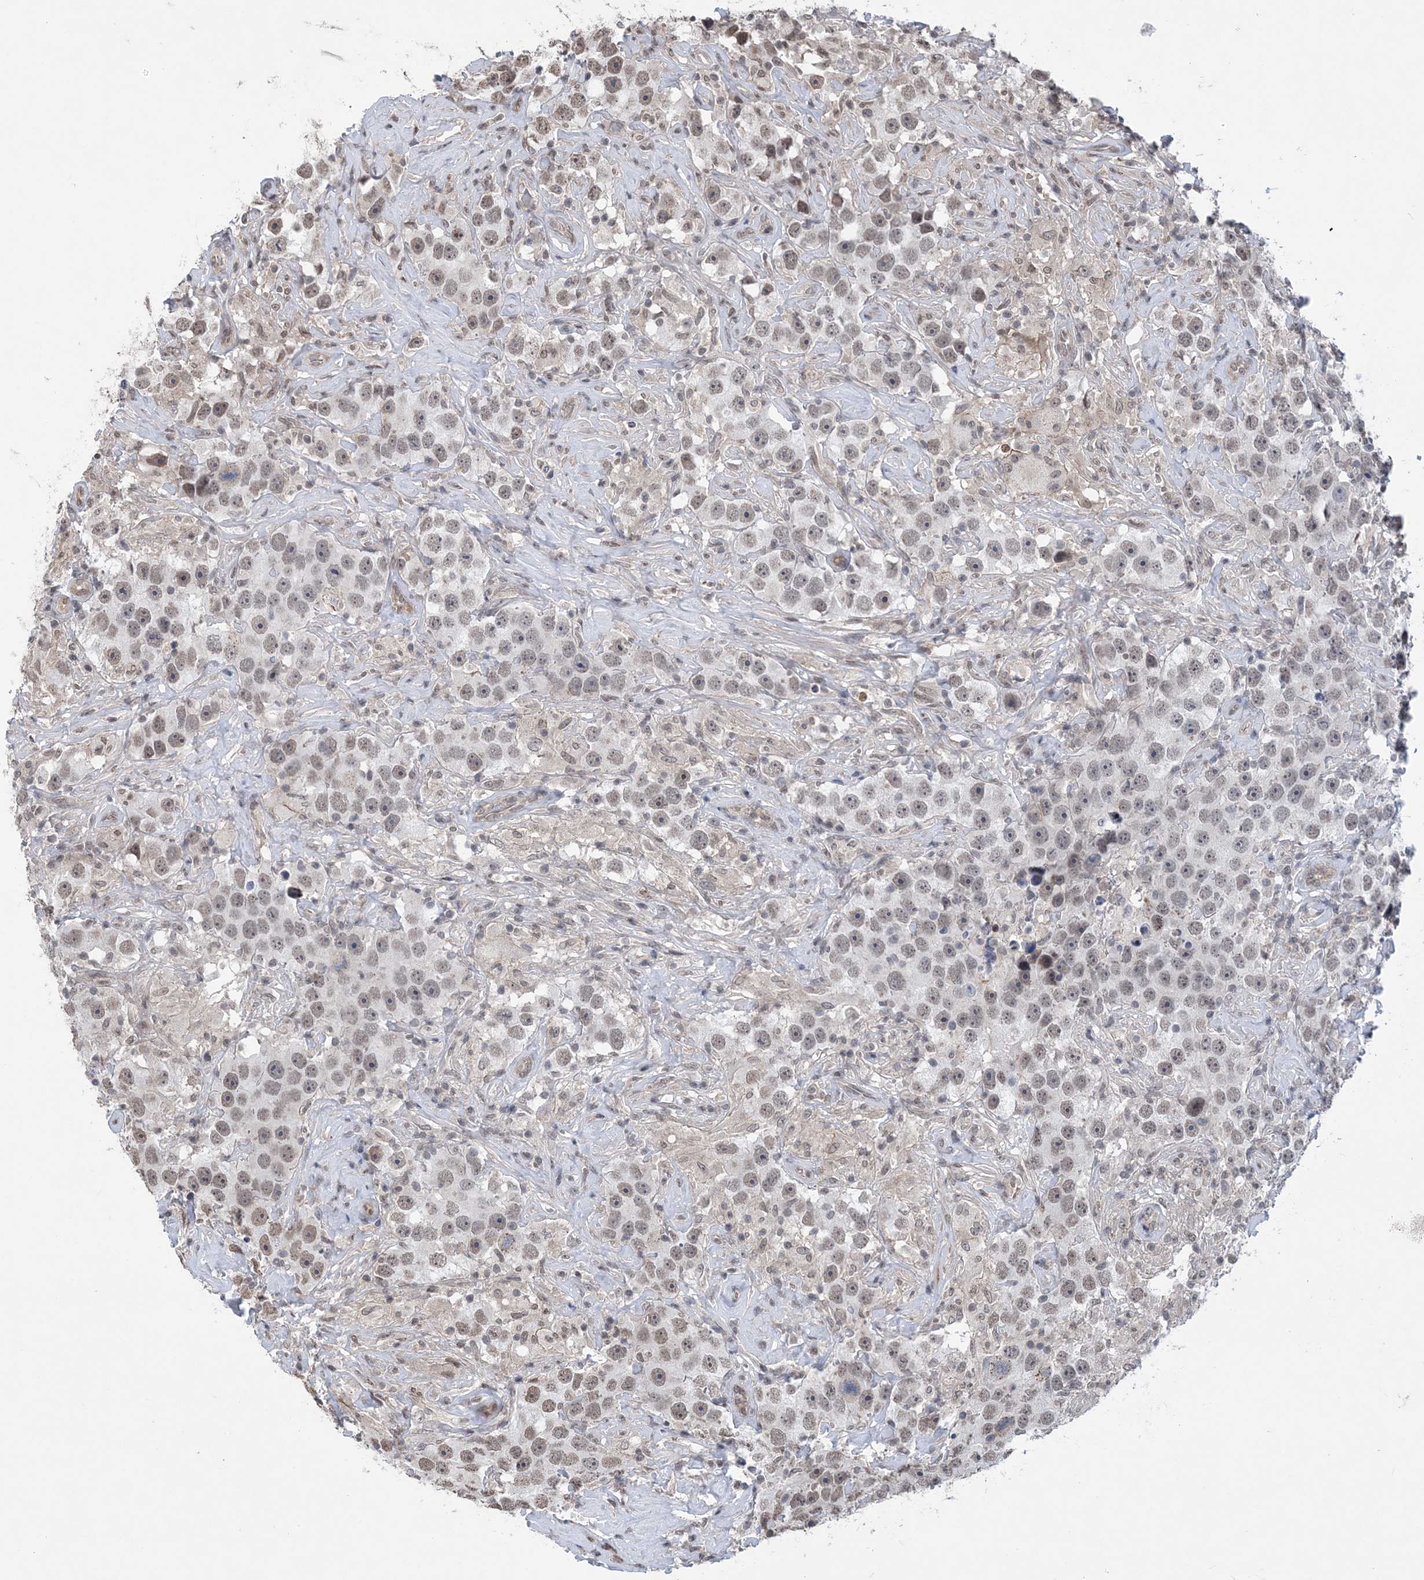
{"staining": {"intensity": "weak", "quantity": ">75%", "location": "nuclear"}, "tissue": "testis cancer", "cell_type": "Tumor cells", "image_type": "cancer", "snomed": [{"axis": "morphology", "description": "Seminoma, NOS"}, {"axis": "topography", "description": "Testis"}], "caption": "There is low levels of weak nuclear staining in tumor cells of testis seminoma, as demonstrated by immunohistochemical staining (brown color).", "gene": "CCDC152", "patient": {"sex": "male", "age": 49}}